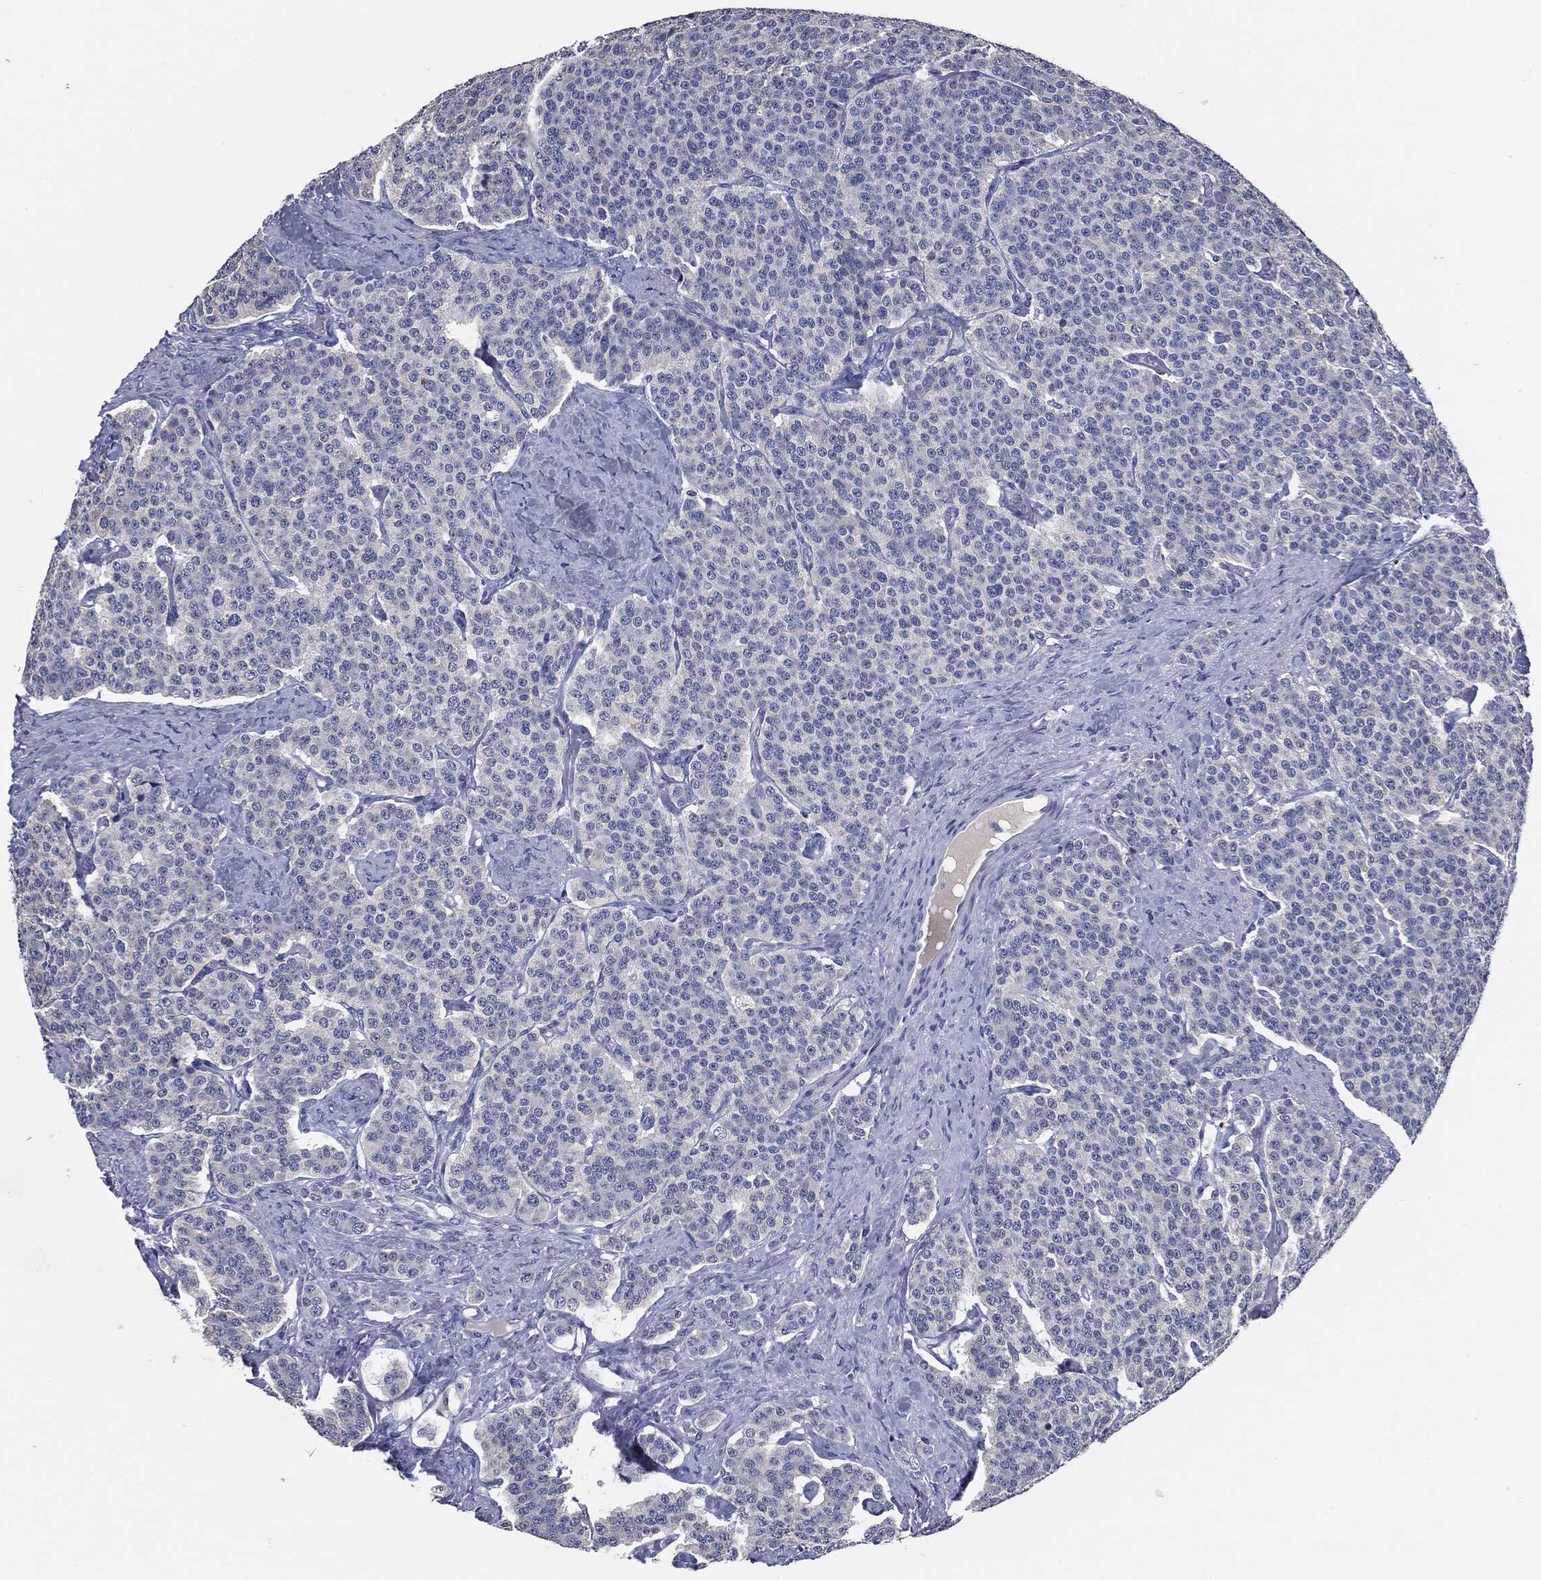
{"staining": {"intensity": "negative", "quantity": "none", "location": "none"}, "tissue": "carcinoid", "cell_type": "Tumor cells", "image_type": "cancer", "snomed": [{"axis": "morphology", "description": "Carcinoid, malignant, NOS"}, {"axis": "topography", "description": "Small intestine"}], "caption": "The photomicrograph demonstrates no staining of tumor cells in carcinoid (malignant).", "gene": "IL2RG", "patient": {"sex": "female", "age": 58}}